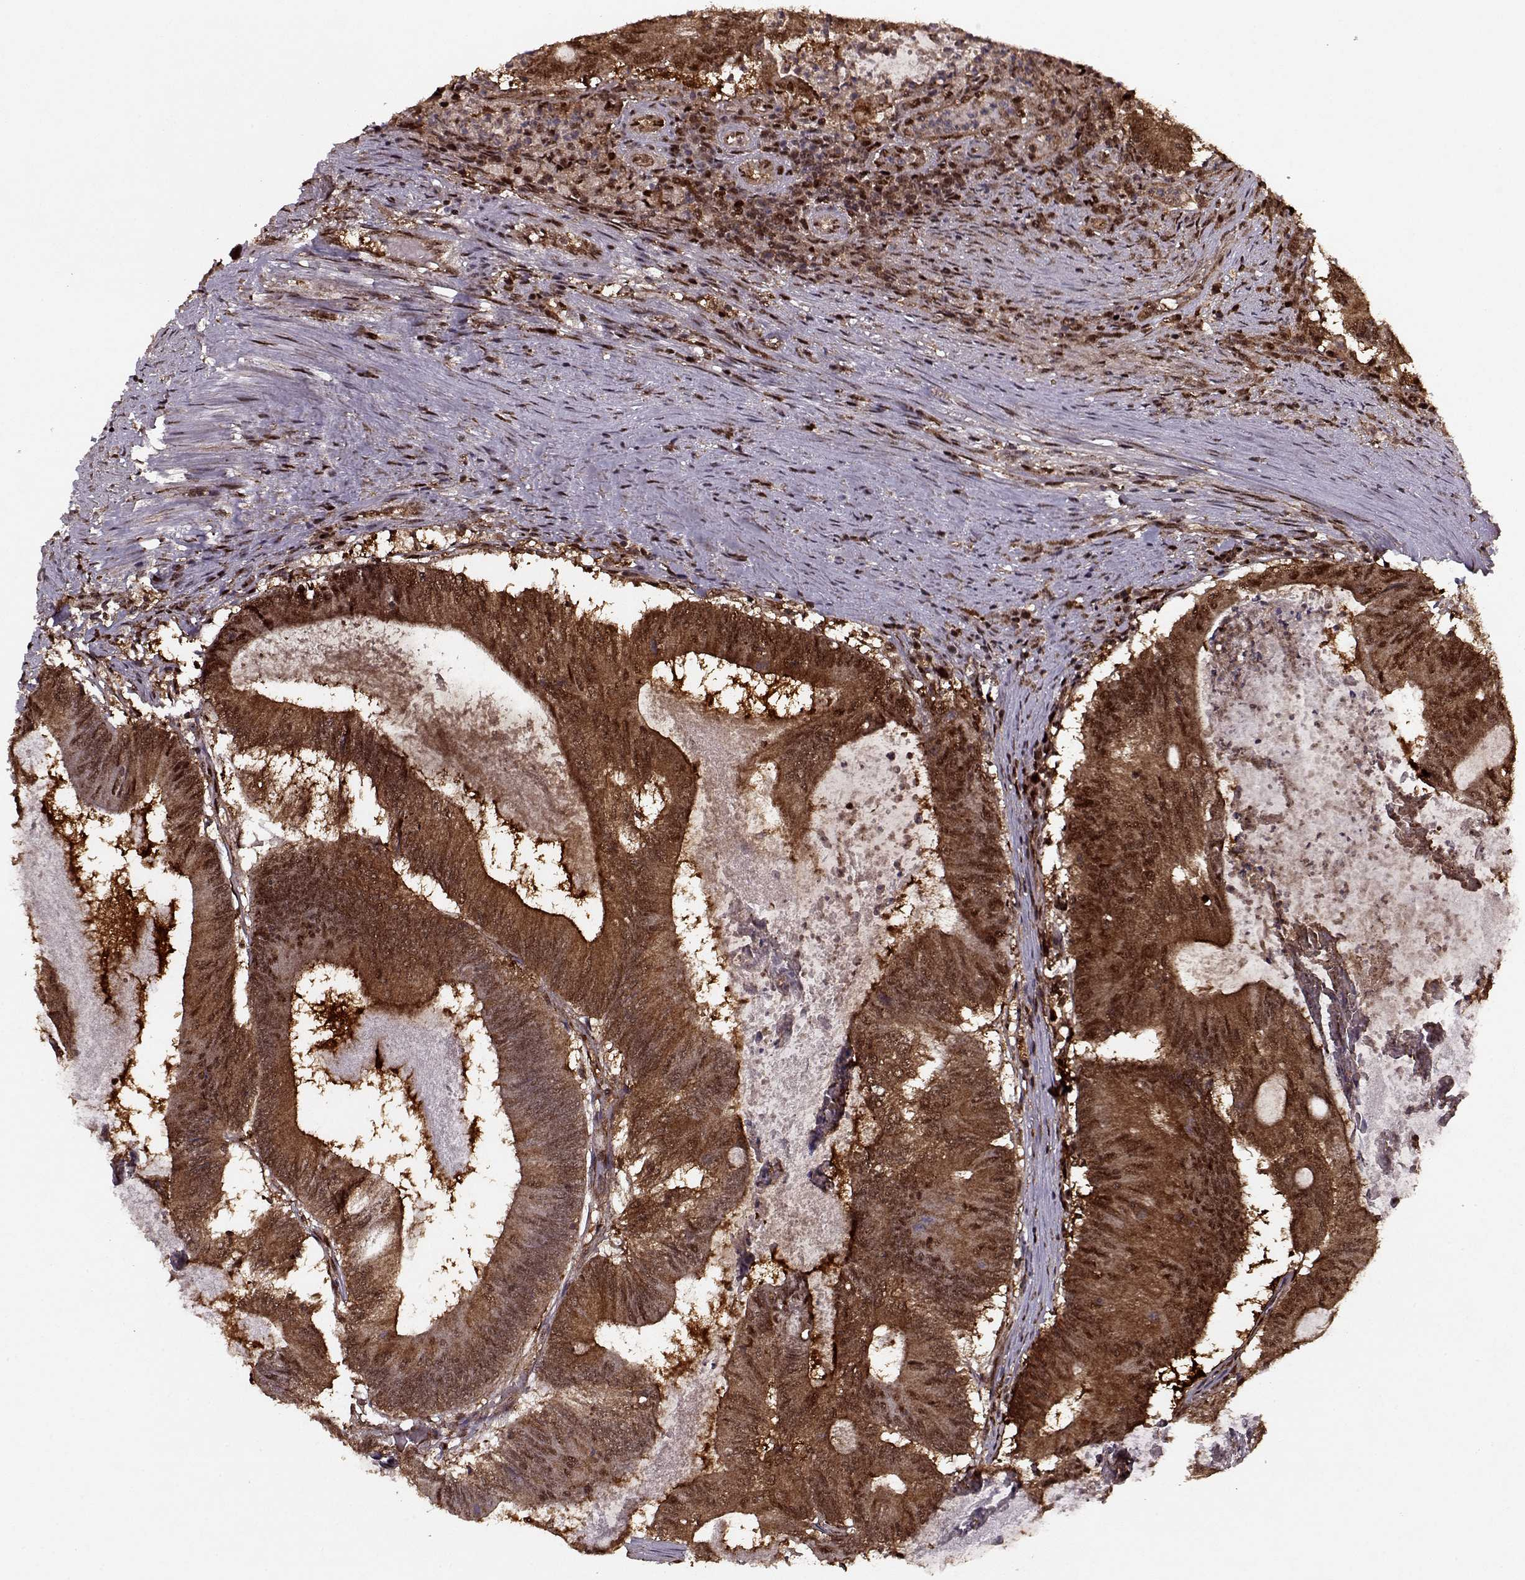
{"staining": {"intensity": "strong", "quantity": ">75%", "location": "cytoplasmic/membranous,nuclear"}, "tissue": "colorectal cancer", "cell_type": "Tumor cells", "image_type": "cancer", "snomed": [{"axis": "morphology", "description": "Adenocarcinoma, NOS"}, {"axis": "topography", "description": "Colon"}], "caption": "A high amount of strong cytoplasmic/membranous and nuclear expression is identified in approximately >75% of tumor cells in adenocarcinoma (colorectal) tissue.", "gene": "PSMA7", "patient": {"sex": "female", "age": 70}}